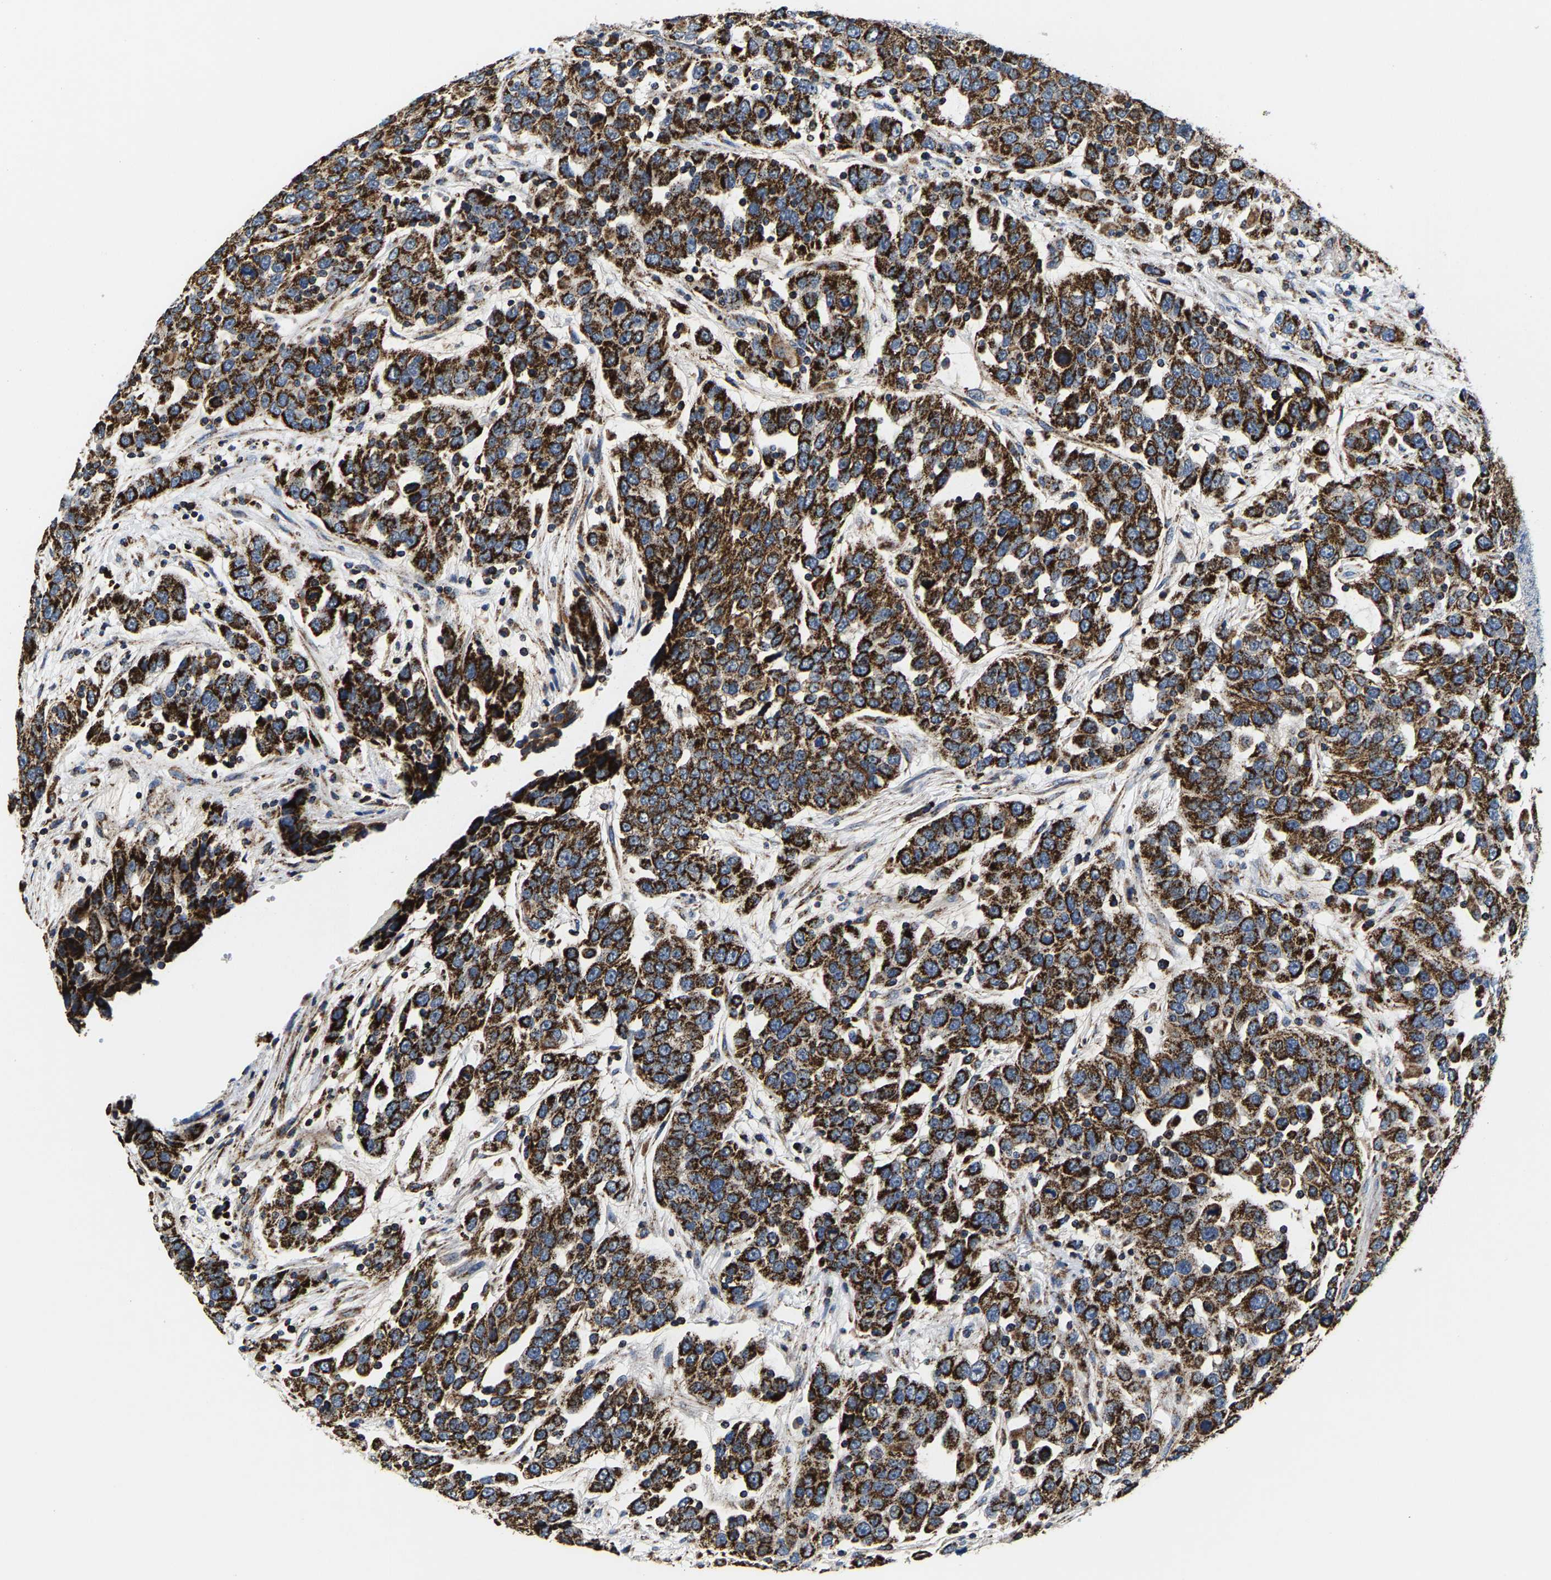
{"staining": {"intensity": "strong", "quantity": ">75%", "location": "cytoplasmic/membranous"}, "tissue": "urothelial cancer", "cell_type": "Tumor cells", "image_type": "cancer", "snomed": [{"axis": "morphology", "description": "Urothelial carcinoma, High grade"}, {"axis": "topography", "description": "Urinary bladder"}], "caption": "DAB (3,3'-diaminobenzidine) immunohistochemical staining of human urothelial cancer demonstrates strong cytoplasmic/membranous protein staining in about >75% of tumor cells.", "gene": "SHMT2", "patient": {"sex": "female", "age": 80}}